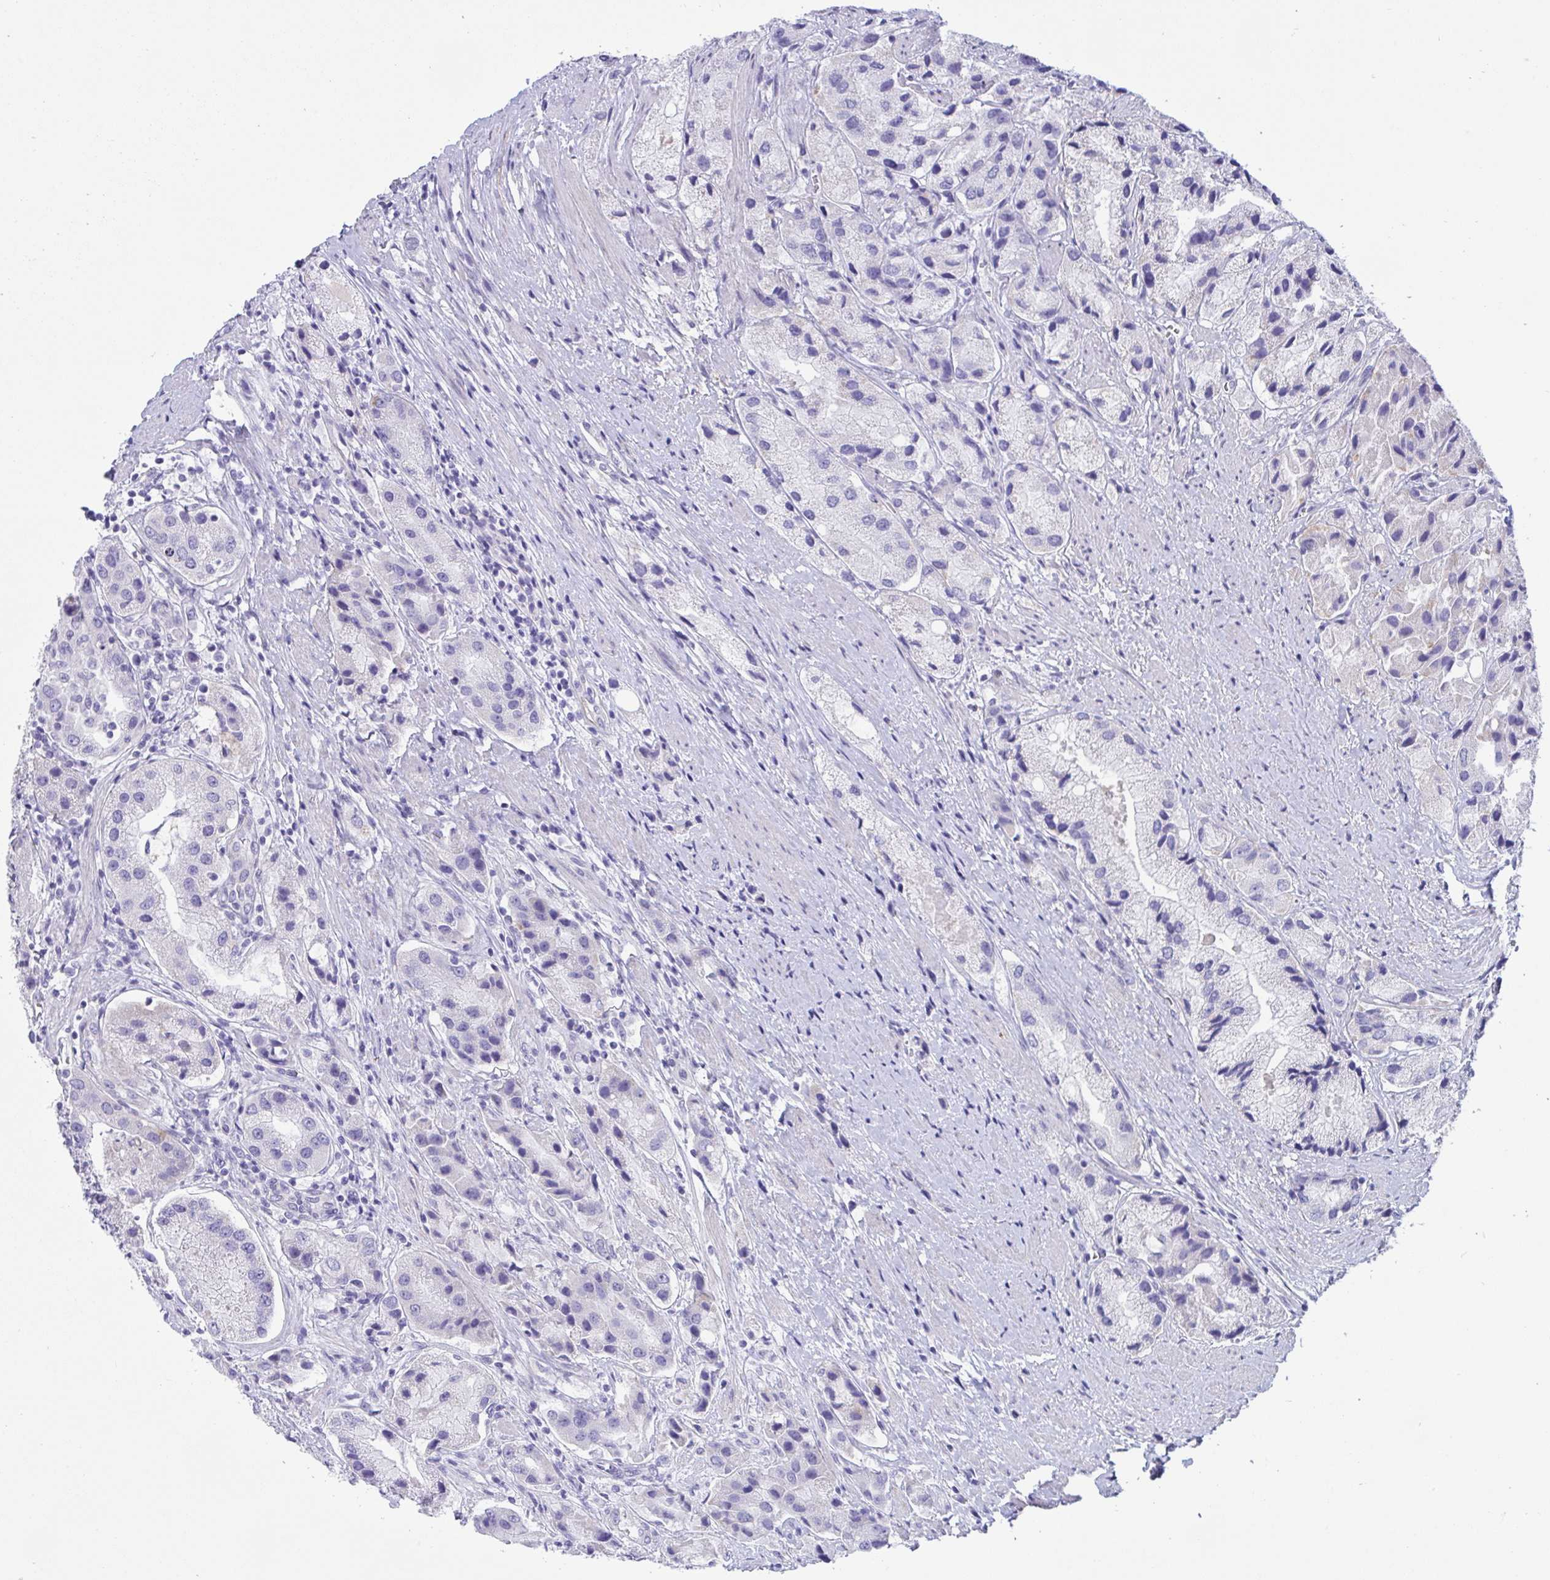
{"staining": {"intensity": "negative", "quantity": "none", "location": "none"}, "tissue": "prostate cancer", "cell_type": "Tumor cells", "image_type": "cancer", "snomed": [{"axis": "morphology", "description": "Adenocarcinoma, Low grade"}, {"axis": "topography", "description": "Prostate"}], "caption": "Tumor cells are negative for protein expression in human prostate cancer.", "gene": "TMEM106B", "patient": {"sex": "male", "age": 69}}